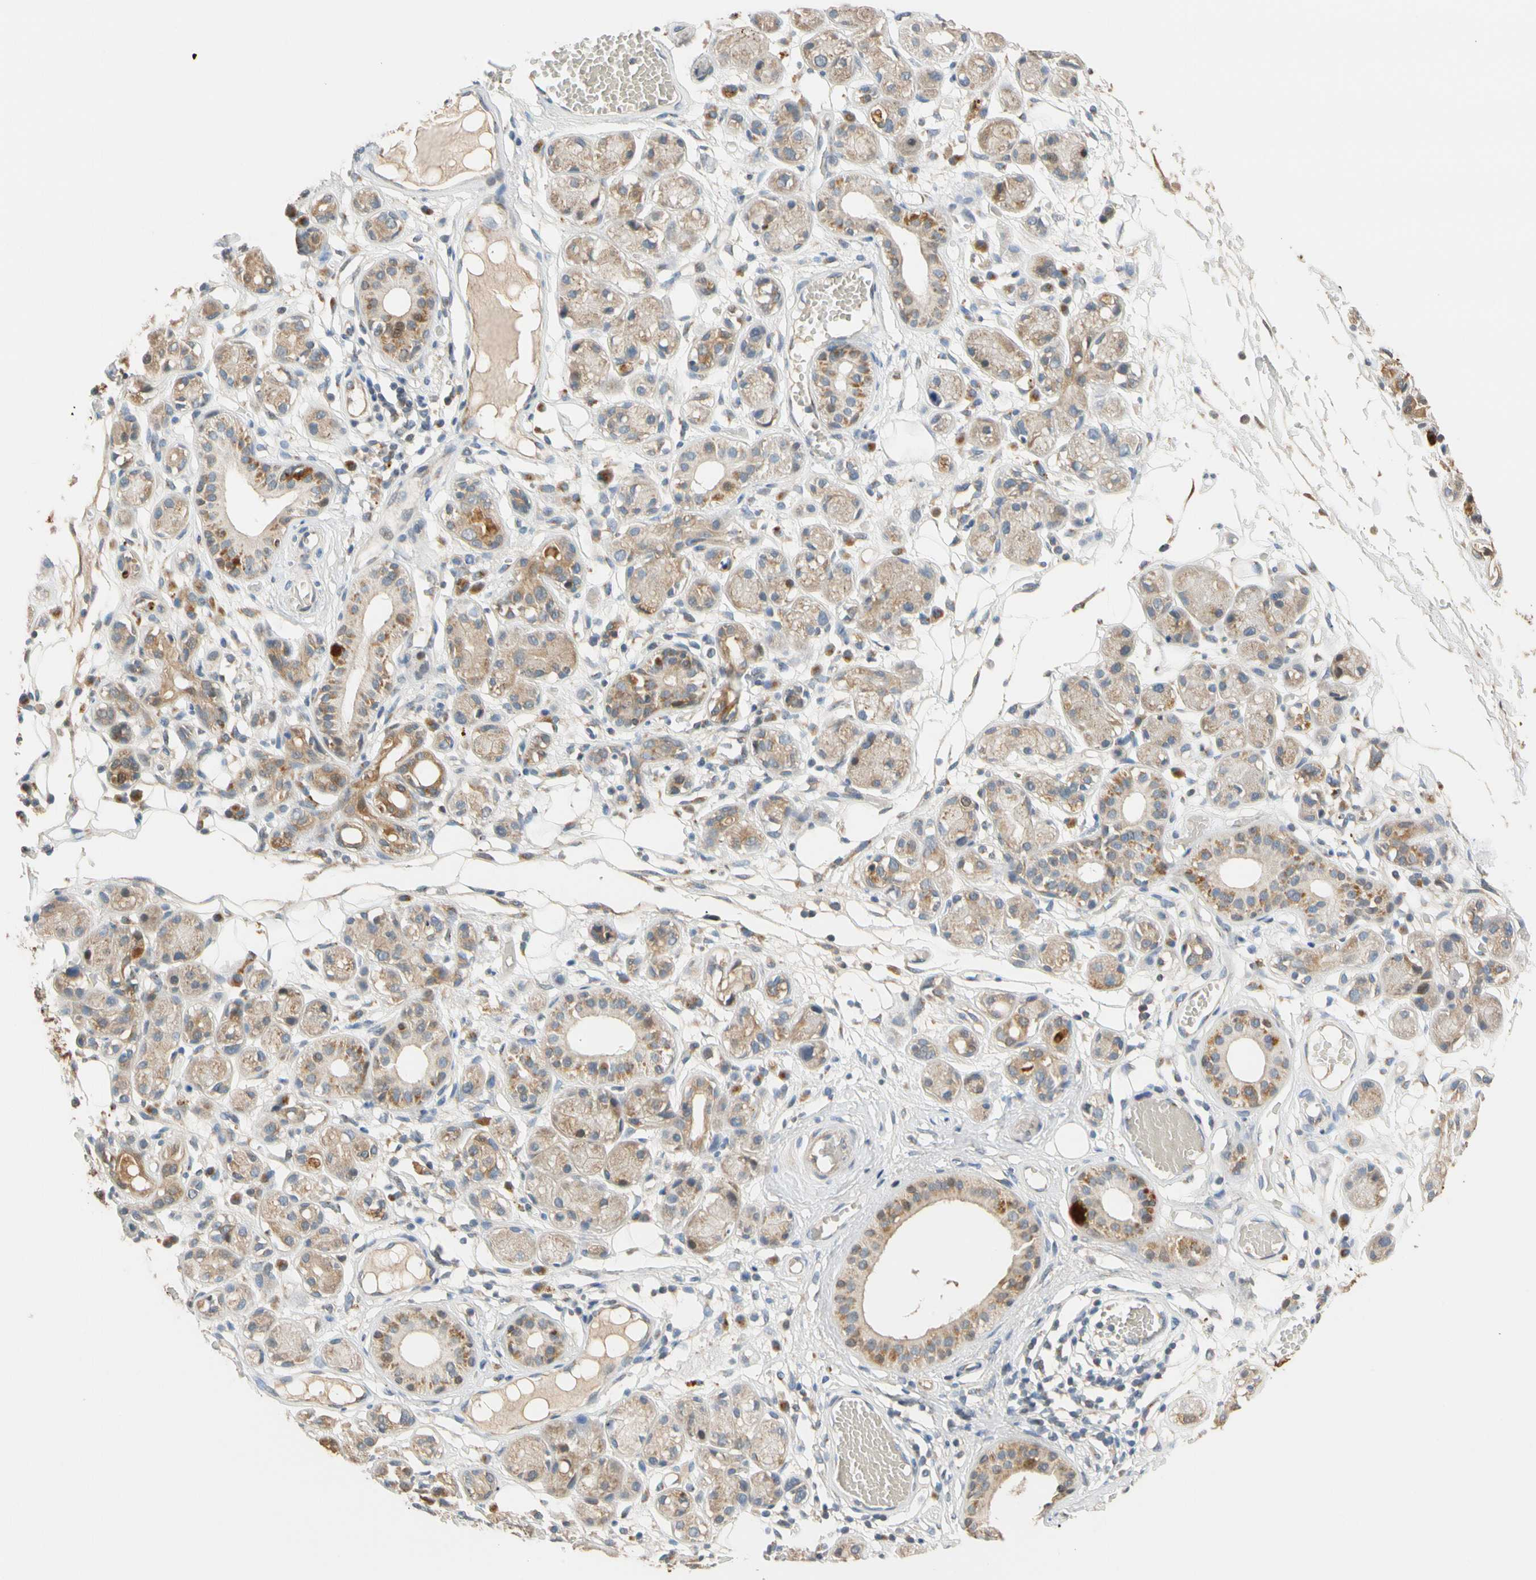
{"staining": {"intensity": "moderate", "quantity": "25%-75%", "location": "cytoplasmic/membranous,nuclear"}, "tissue": "adipose tissue", "cell_type": "Adipocytes", "image_type": "normal", "snomed": [{"axis": "morphology", "description": "Normal tissue, NOS"}, {"axis": "morphology", "description": "Inflammation, NOS"}, {"axis": "topography", "description": "Vascular tissue"}, {"axis": "topography", "description": "Salivary gland"}], "caption": "IHC of unremarkable adipose tissue demonstrates medium levels of moderate cytoplasmic/membranous,nuclear staining in about 25%-75% of adipocytes. (Stains: DAB in brown, nuclei in blue, Microscopy: brightfield microscopy at high magnification).", "gene": "GPSM2", "patient": {"sex": "female", "age": 75}}